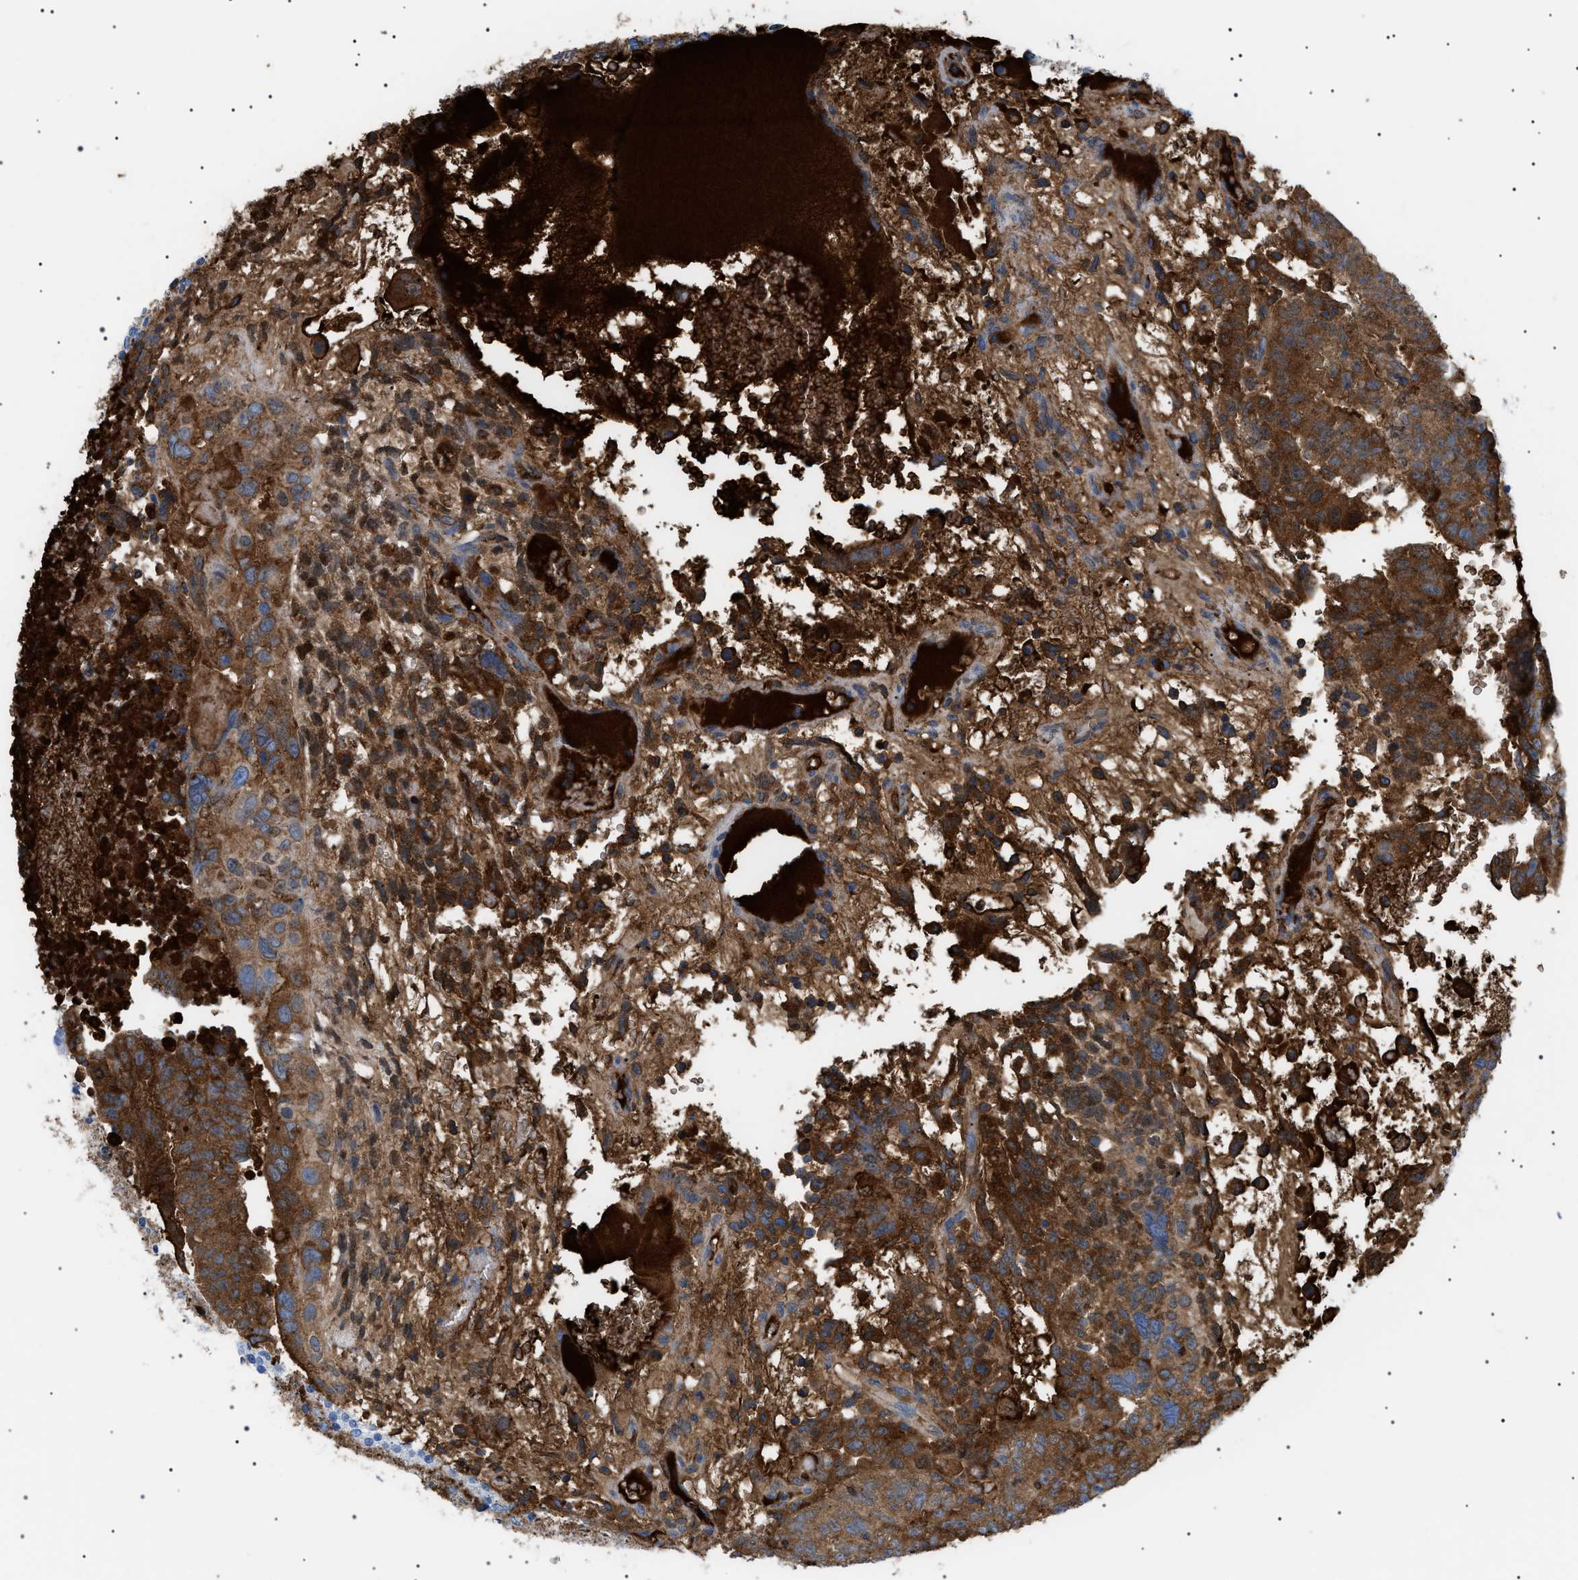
{"staining": {"intensity": "moderate", "quantity": "25%-75%", "location": "cytoplasmic/membranous"}, "tissue": "testis cancer", "cell_type": "Tumor cells", "image_type": "cancer", "snomed": [{"axis": "morphology", "description": "Seminoma, NOS"}, {"axis": "morphology", "description": "Carcinoma, Embryonal, NOS"}, {"axis": "topography", "description": "Testis"}], "caption": "About 25%-75% of tumor cells in testis cancer (embryonal carcinoma) exhibit moderate cytoplasmic/membranous protein expression as visualized by brown immunohistochemical staining.", "gene": "LPA", "patient": {"sex": "male", "age": 52}}